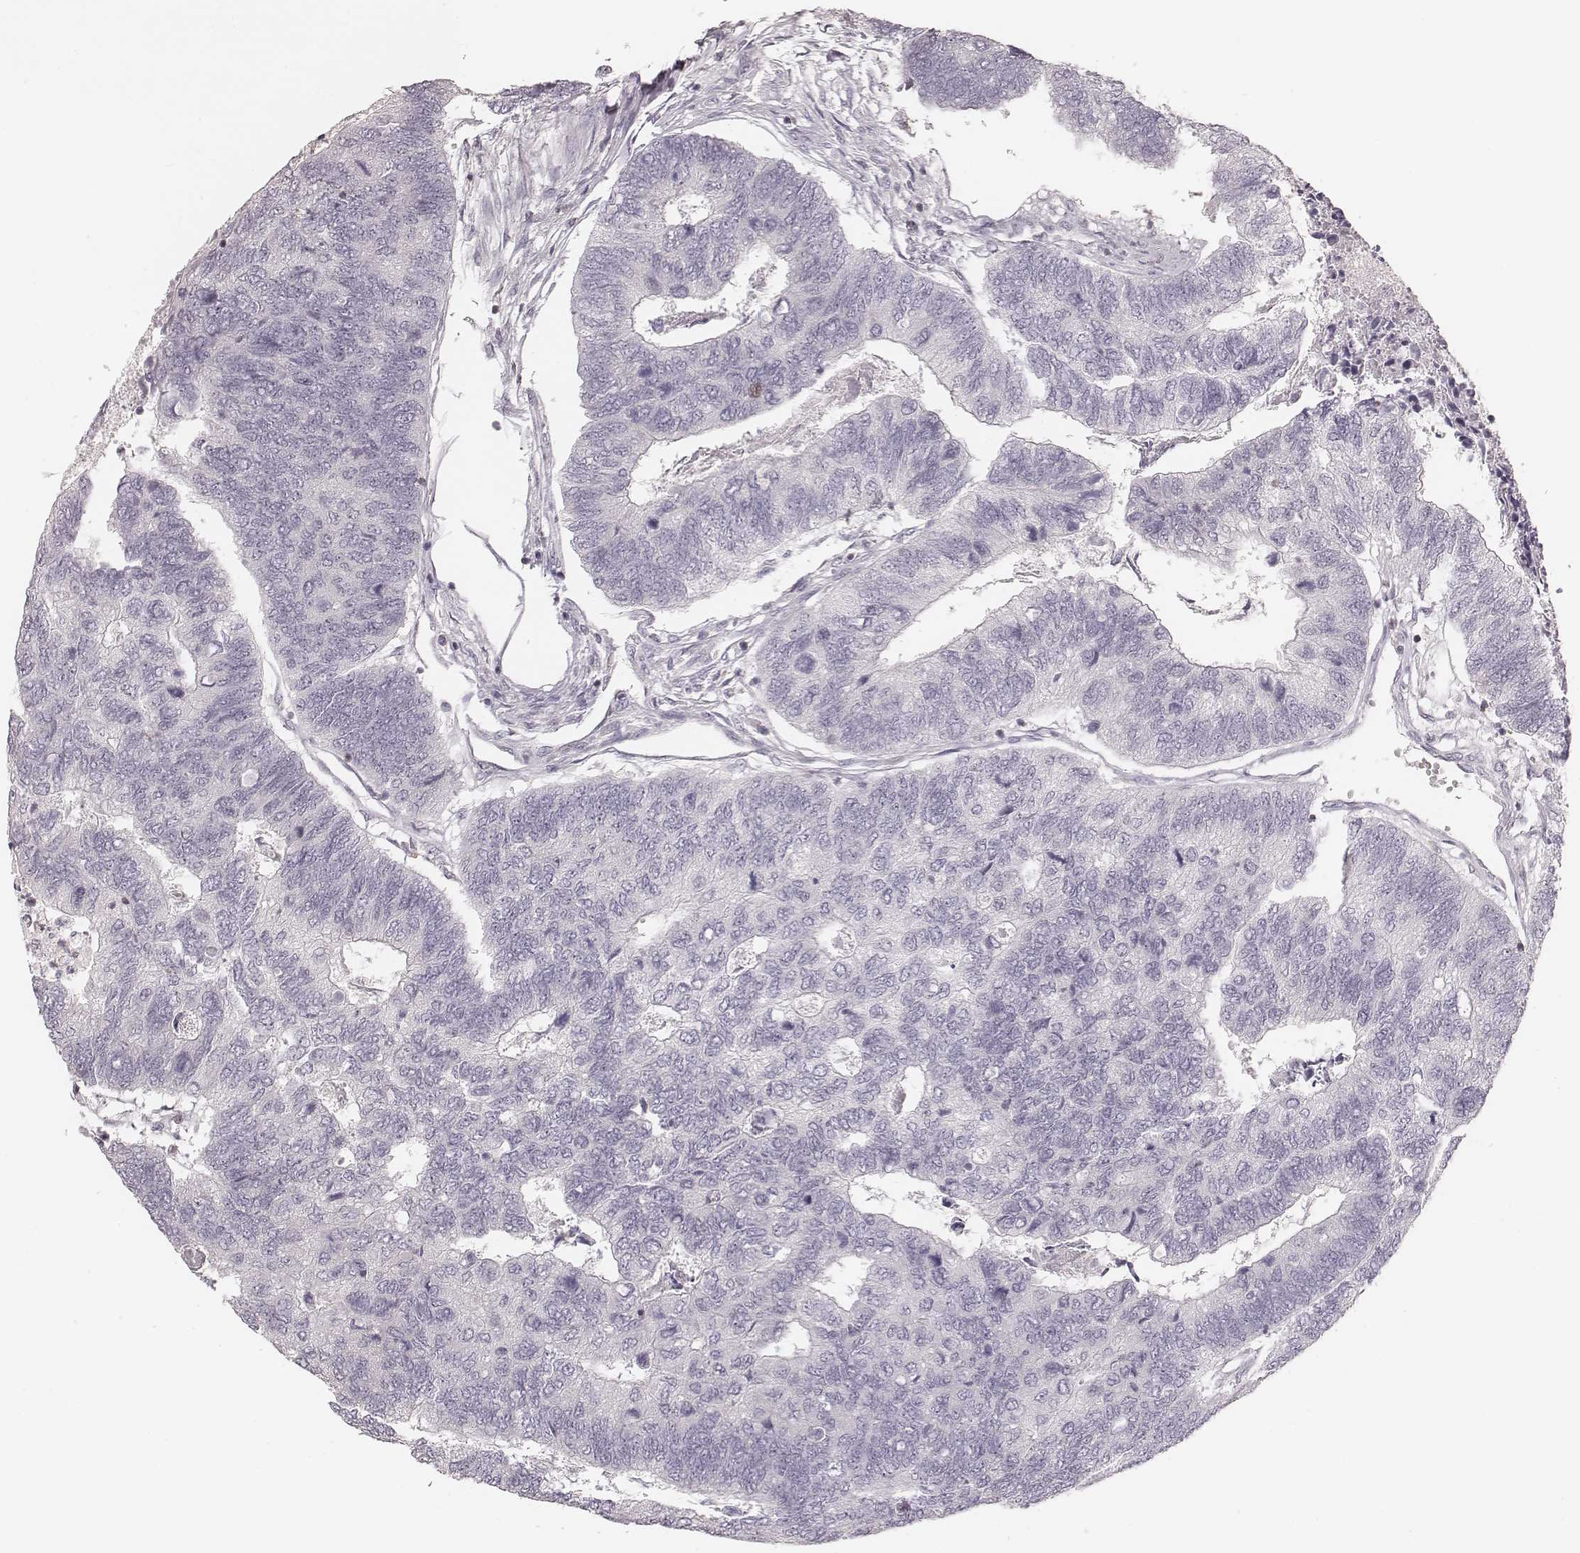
{"staining": {"intensity": "negative", "quantity": "none", "location": "none"}, "tissue": "colorectal cancer", "cell_type": "Tumor cells", "image_type": "cancer", "snomed": [{"axis": "morphology", "description": "Adenocarcinoma, NOS"}, {"axis": "topography", "description": "Colon"}], "caption": "Tumor cells are negative for brown protein staining in colorectal cancer (adenocarcinoma).", "gene": "MSX1", "patient": {"sex": "female", "age": 67}}